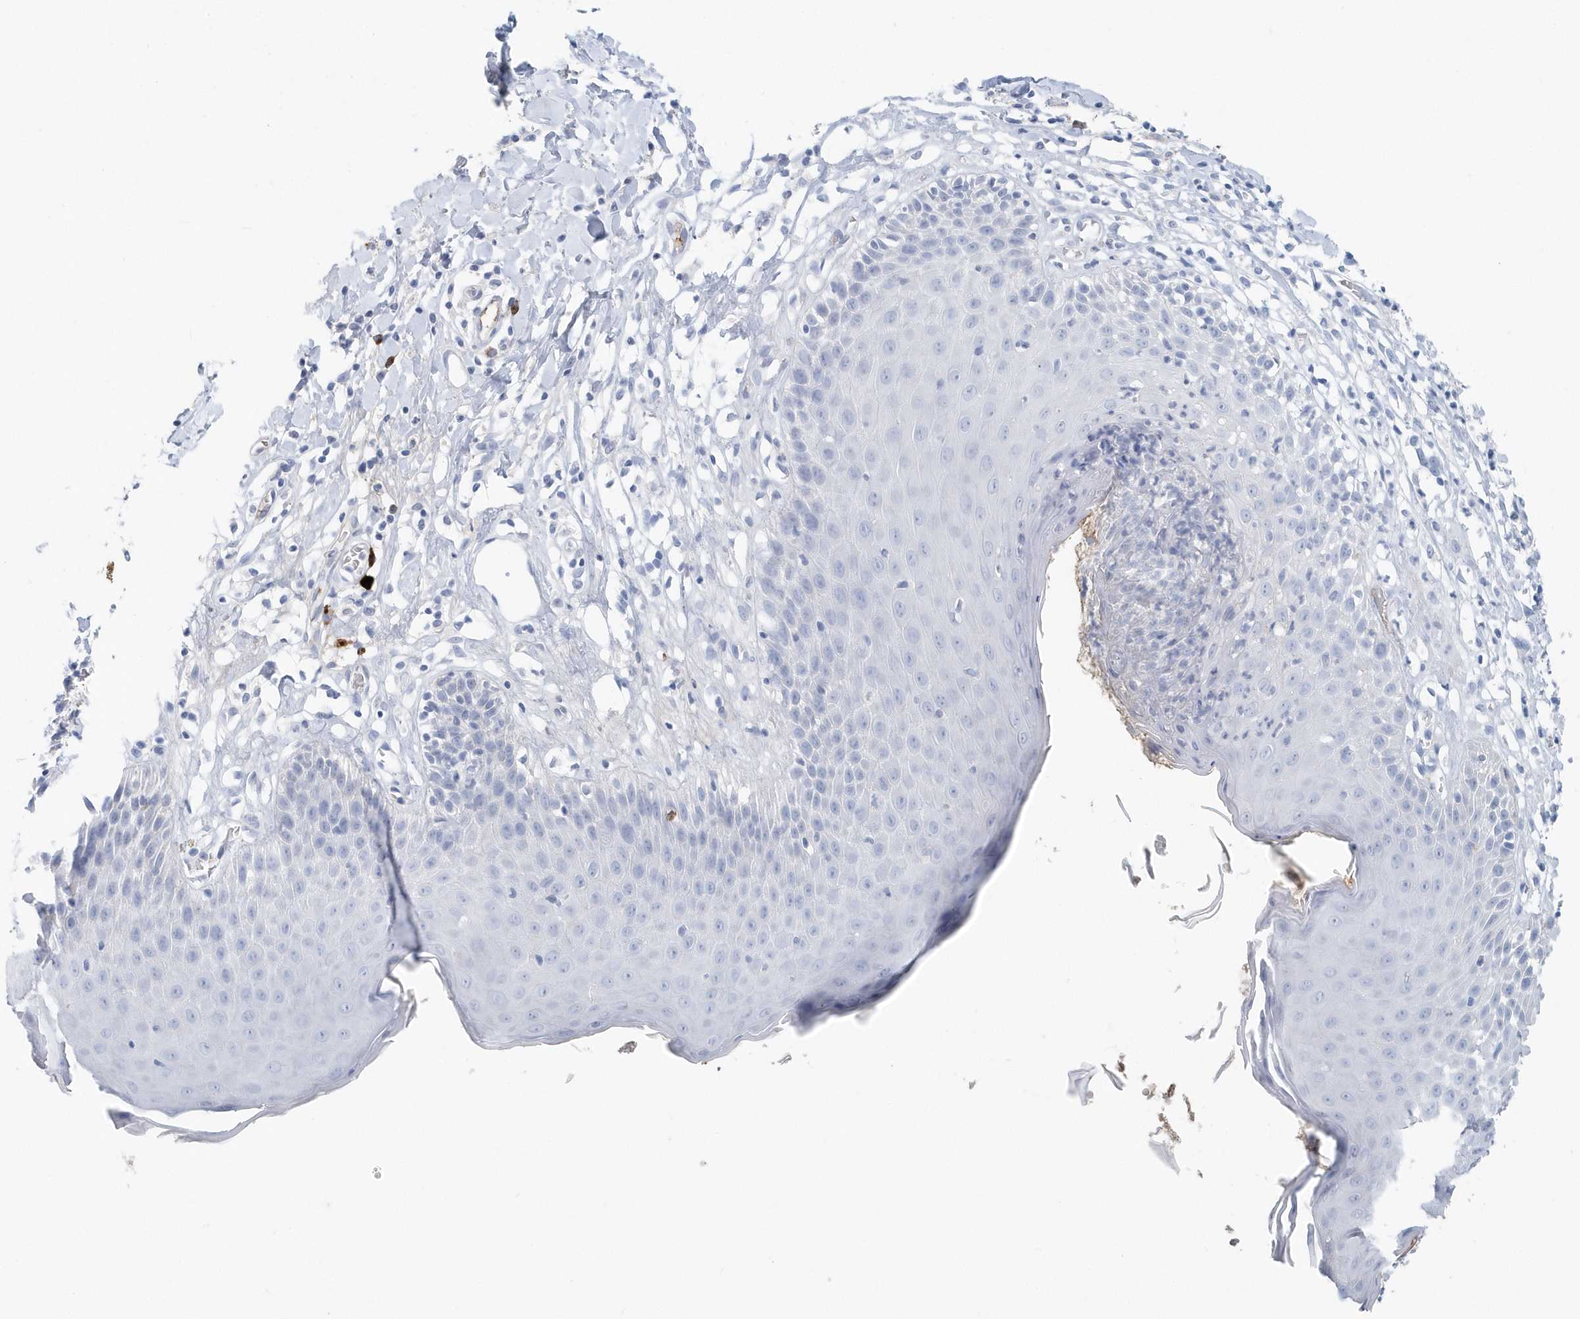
{"staining": {"intensity": "negative", "quantity": "none", "location": "none"}, "tissue": "skin", "cell_type": "Epidermal cells", "image_type": "normal", "snomed": [{"axis": "morphology", "description": "Normal tissue, NOS"}, {"axis": "topography", "description": "Vulva"}], "caption": "IHC of unremarkable human skin demonstrates no positivity in epidermal cells.", "gene": "JCHAIN", "patient": {"sex": "female", "age": 68}}